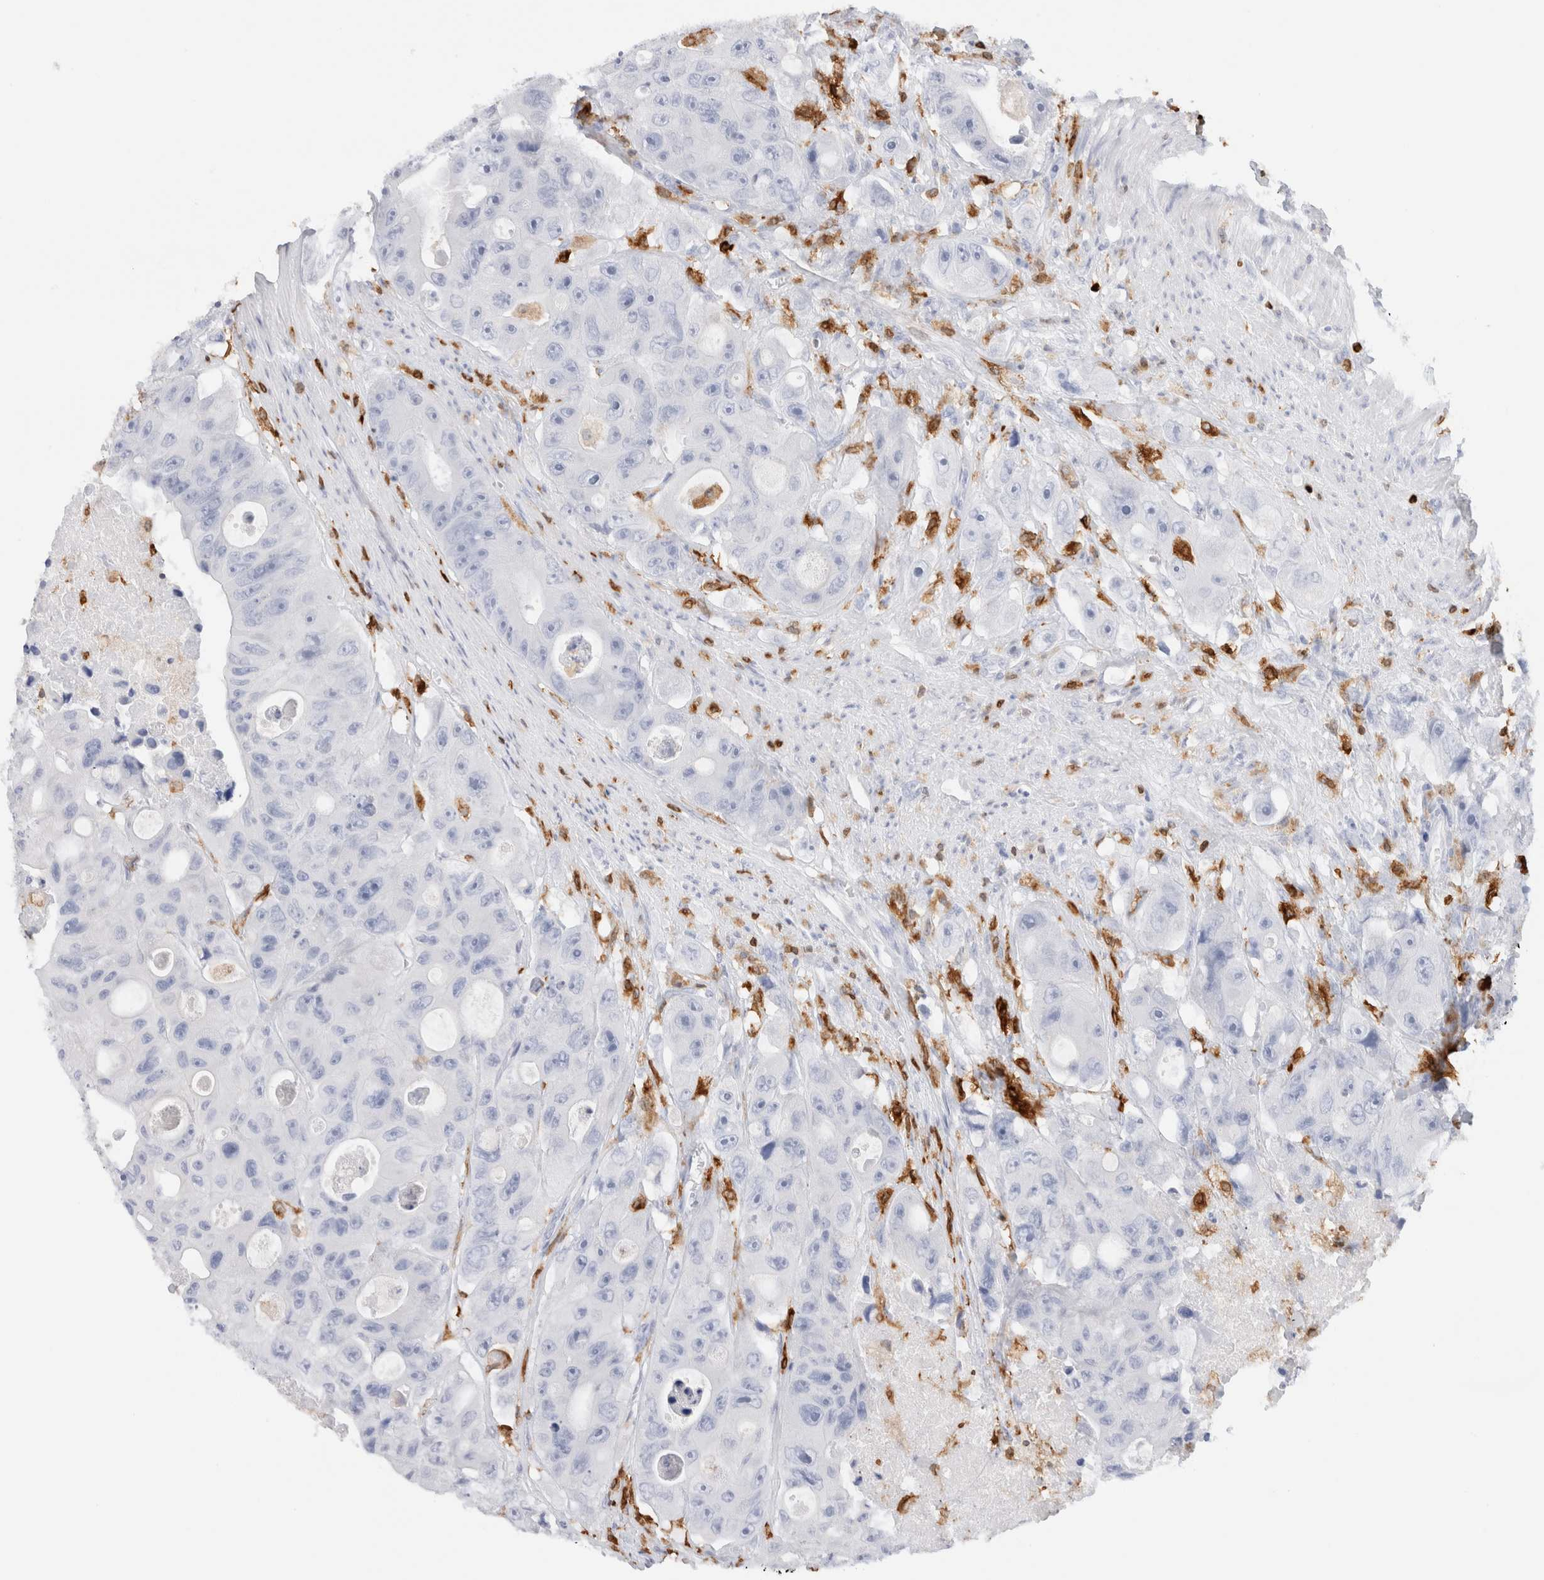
{"staining": {"intensity": "negative", "quantity": "none", "location": "none"}, "tissue": "colorectal cancer", "cell_type": "Tumor cells", "image_type": "cancer", "snomed": [{"axis": "morphology", "description": "Adenocarcinoma, NOS"}, {"axis": "topography", "description": "Colon"}], "caption": "DAB immunohistochemical staining of human adenocarcinoma (colorectal) shows no significant positivity in tumor cells.", "gene": "ALOX5AP", "patient": {"sex": "female", "age": 46}}